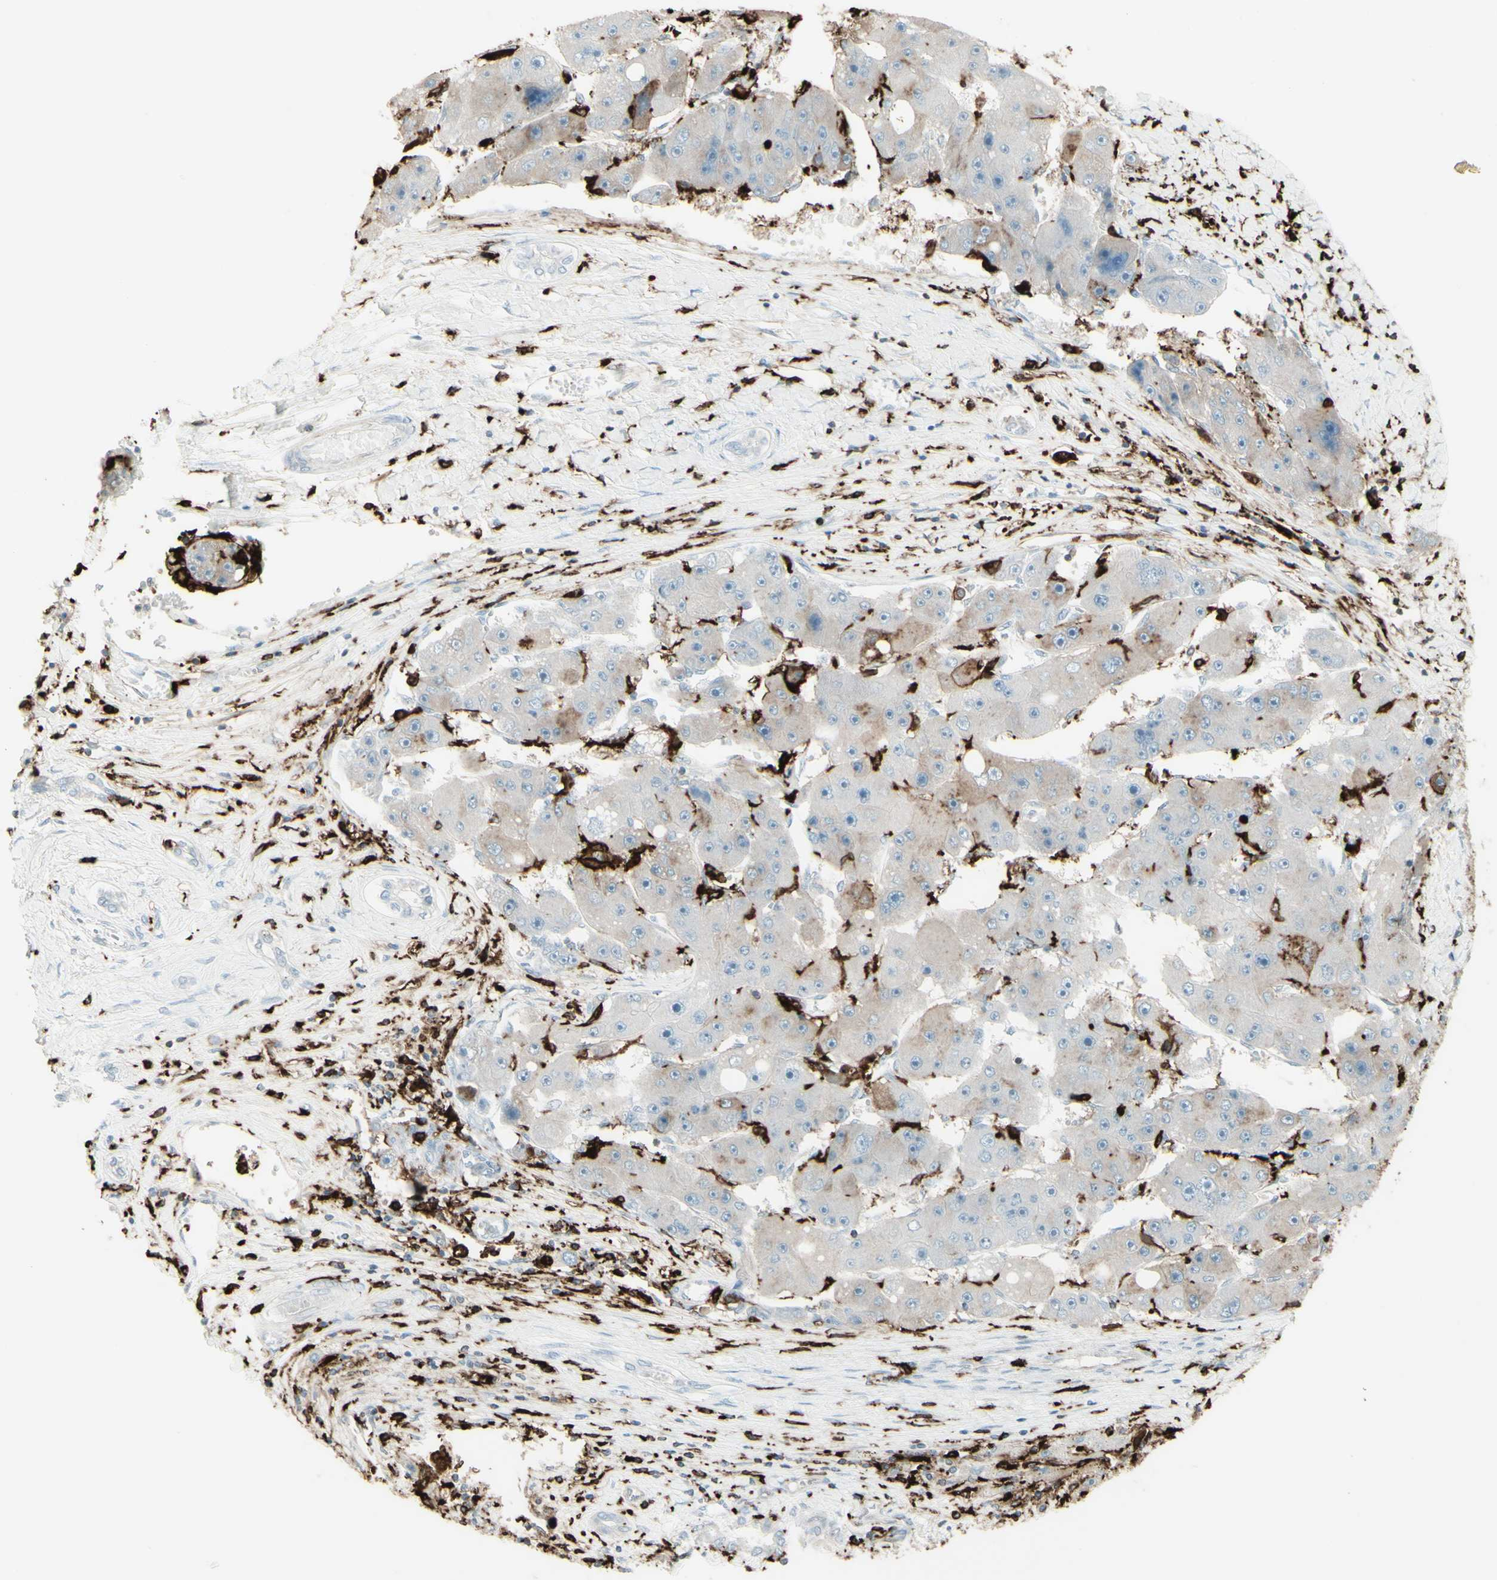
{"staining": {"intensity": "weak", "quantity": "<25%", "location": "cytoplasmic/membranous"}, "tissue": "liver cancer", "cell_type": "Tumor cells", "image_type": "cancer", "snomed": [{"axis": "morphology", "description": "Carcinoma, Hepatocellular, NOS"}, {"axis": "topography", "description": "Liver"}], "caption": "Immunohistochemical staining of human liver cancer reveals no significant expression in tumor cells. The staining is performed using DAB brown chromogen with nuclei counter-stained in using hematoxylin.", "gene": "HLA-DPB1", "patient": {"sex": "female", "age": 61}}